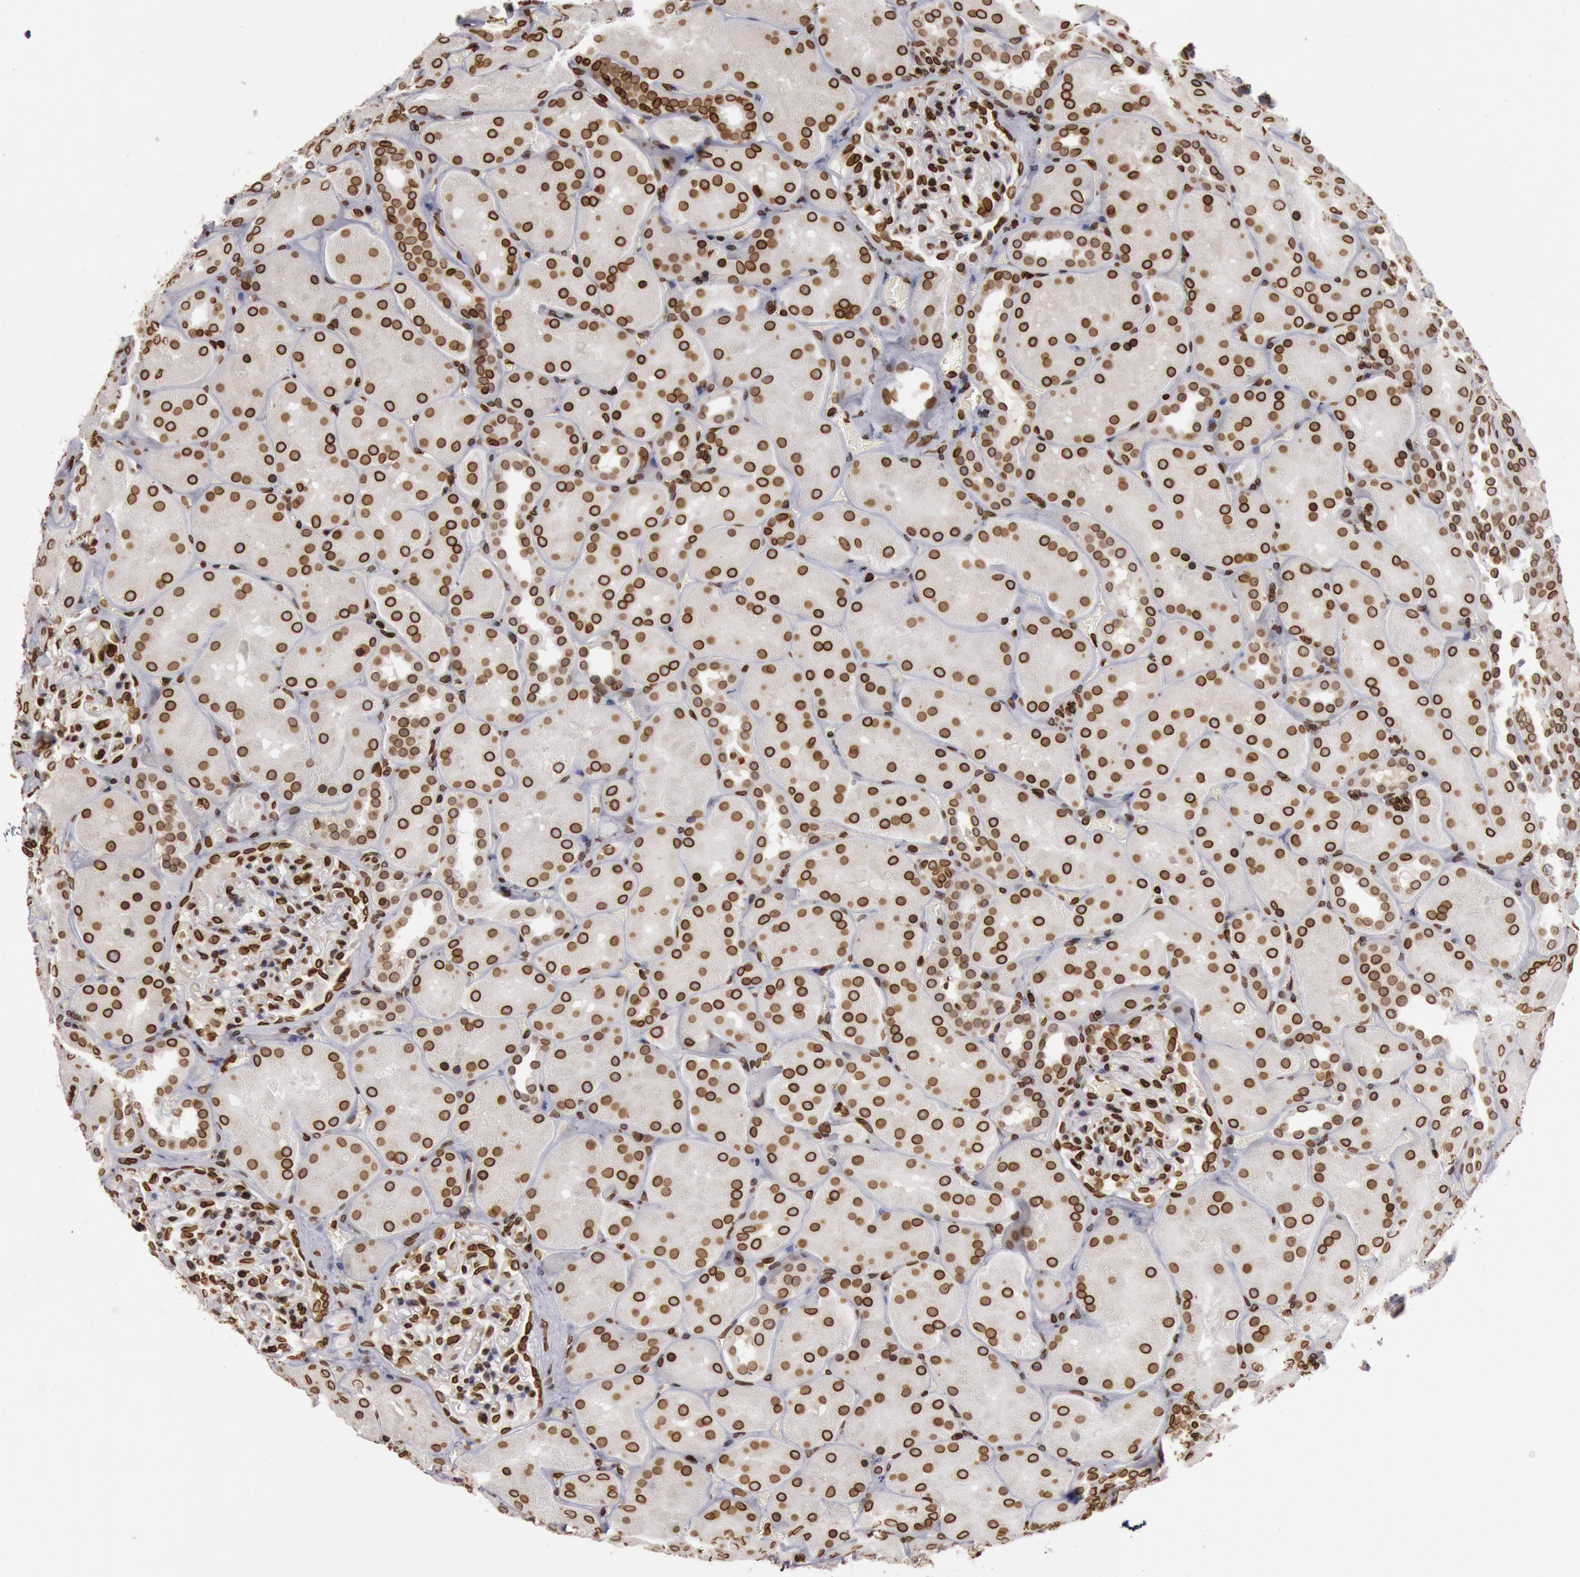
{"staining": {"intensity": "strong", "quantity": ">75%", "location": "nuclear"}, "tissue": "kidney", "cell_type": "Cells in glomeruli", "image_type": "normal", "snomed": [{"axis": "morphology", "description": "Normal tissue, NOS"}, {"axis": "topography", "description": "Kidney"}], "caption": "This photomicrograph shows immunohistochemistry staining of benign human kidney, with high strong nuclear expression in approximately >75% of cells in glomeruli.", "gene": "SUN2", "patient": {"sex": "male", "age": 28}}